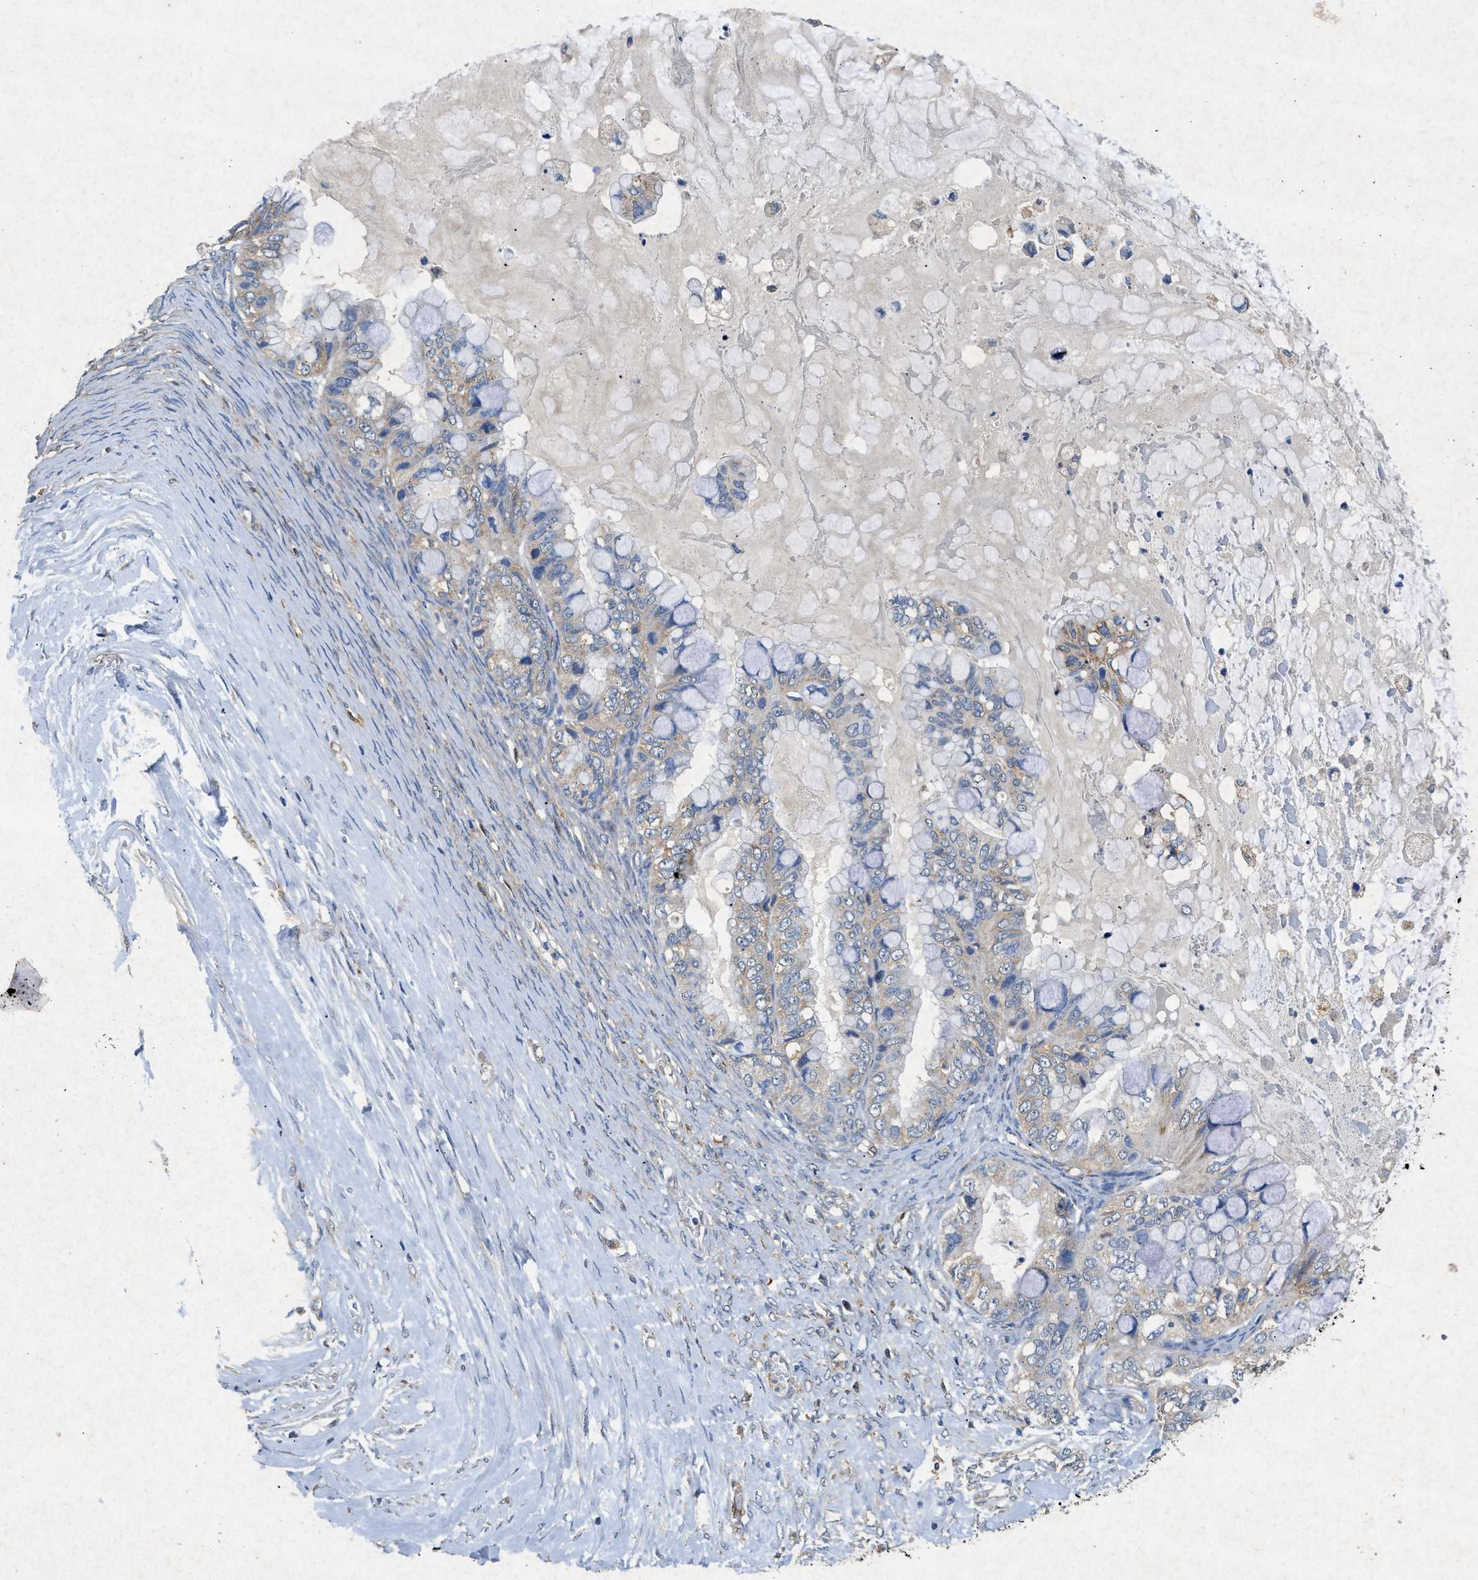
{"staining": {"intensity": "weak", "quantity": ">75%", "location": "cytoplasmic/membranous"}, "tissue": "ovarian cancer", "cell_type": "Tumor cells", "image_type": "cancer", "snomed": [{"axis": "morphology", "description": "Cystadenocarcinoma, mucinous, NOS"}, {"axis": "topography", "description": "Ovary"}], "caption": "Immunohistochemistry micrograph of human ovarian cancer (mucinous cystadenocarcinoma) stained for a protein (brown), which displays low levels of weak cytoplasmic/membranous positivity in approximately >75% of tumor cells.", "gene": "CDK15", "patient": {"sex": "female", "age": 80}}